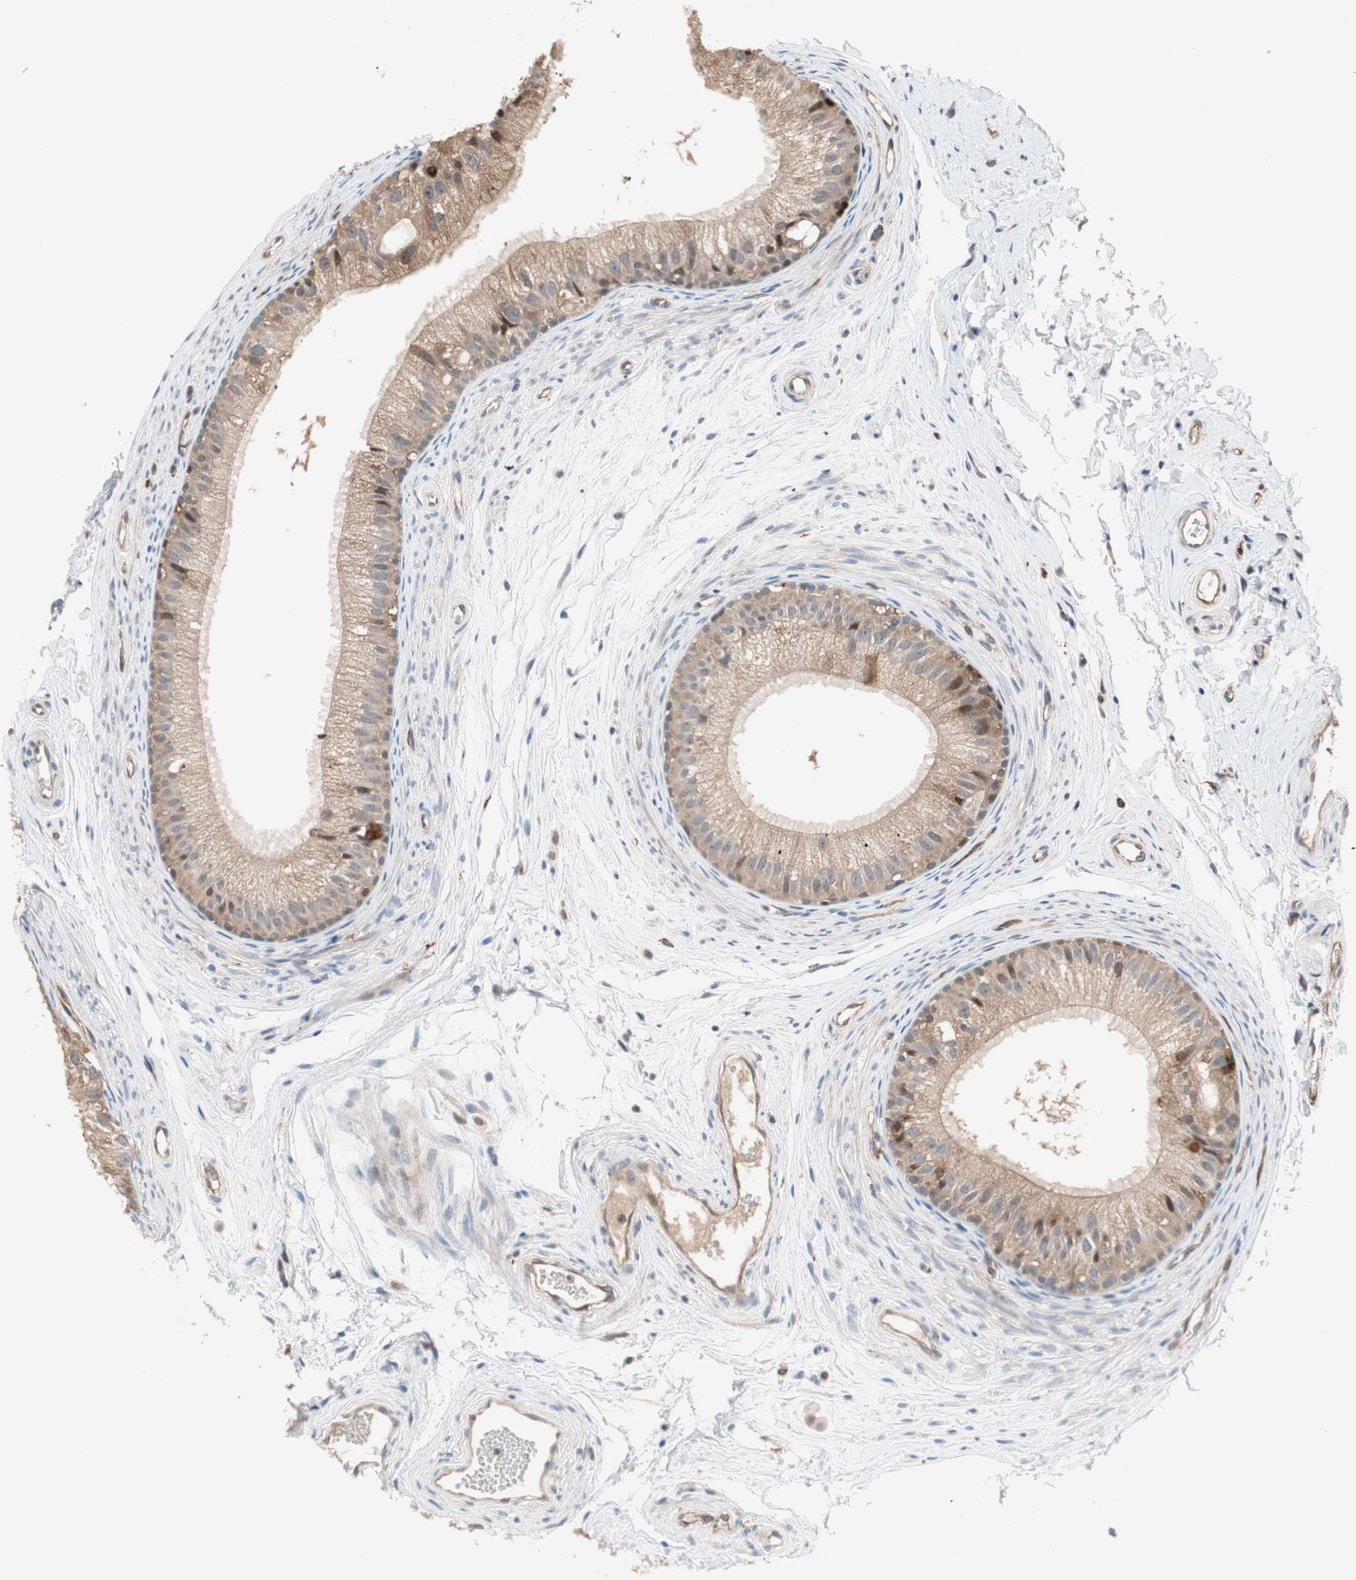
{"staining": {"intensity": "weak", "quantity": ">75%", "location": "cytoplasmic/membranous"}, "tissue": "epididymis", "cell_type": "Glandular cells", "image_type": "normal", "snomed": [{"axis": "morphology", "description": "Normal tissue, NOS"}, {"axis": "topography", "description": "Epididymis"}], "caption": "Immunohistochemical staining of normal epididymis reveals weak cytoplasmic/membranous protein positivity in about >75% of glandular cells.", "gene": "P3R3URF", "patient": {"sex": "male", "age": 56}}